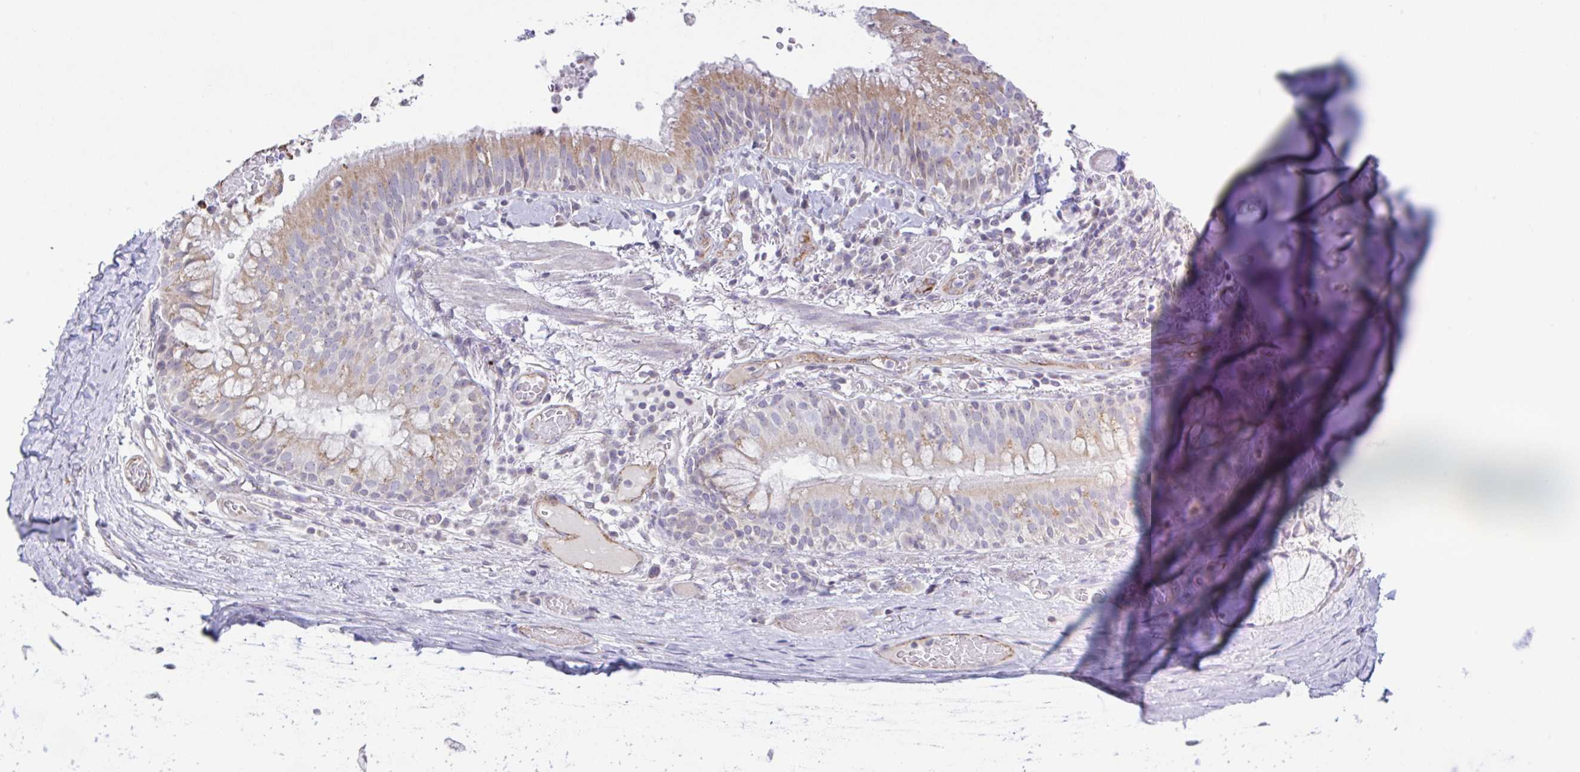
{"staining": {"intensity": "negative", "quantity": "none", "location": "none"}, "tissue": "adipose tissue", "cell_type": "Adipocytes", "image_type": "normal", "snomed": [{"axis": "morphology", "description": "Normal tissue, NOS"}, {"axis": "topography", "description": "Cartilage tissue"}, {"axis": "topography", "description": "Bronchus"}], "caption": "IHC image of benign adipose tissue stained for a protein (brown), which reveals no positivity in adipocytes. (Immunohistochemistry, brightfield microscopy, high magnification).", "gene": "PLCD4", "patient": {"sex": "male", "age": 56}}